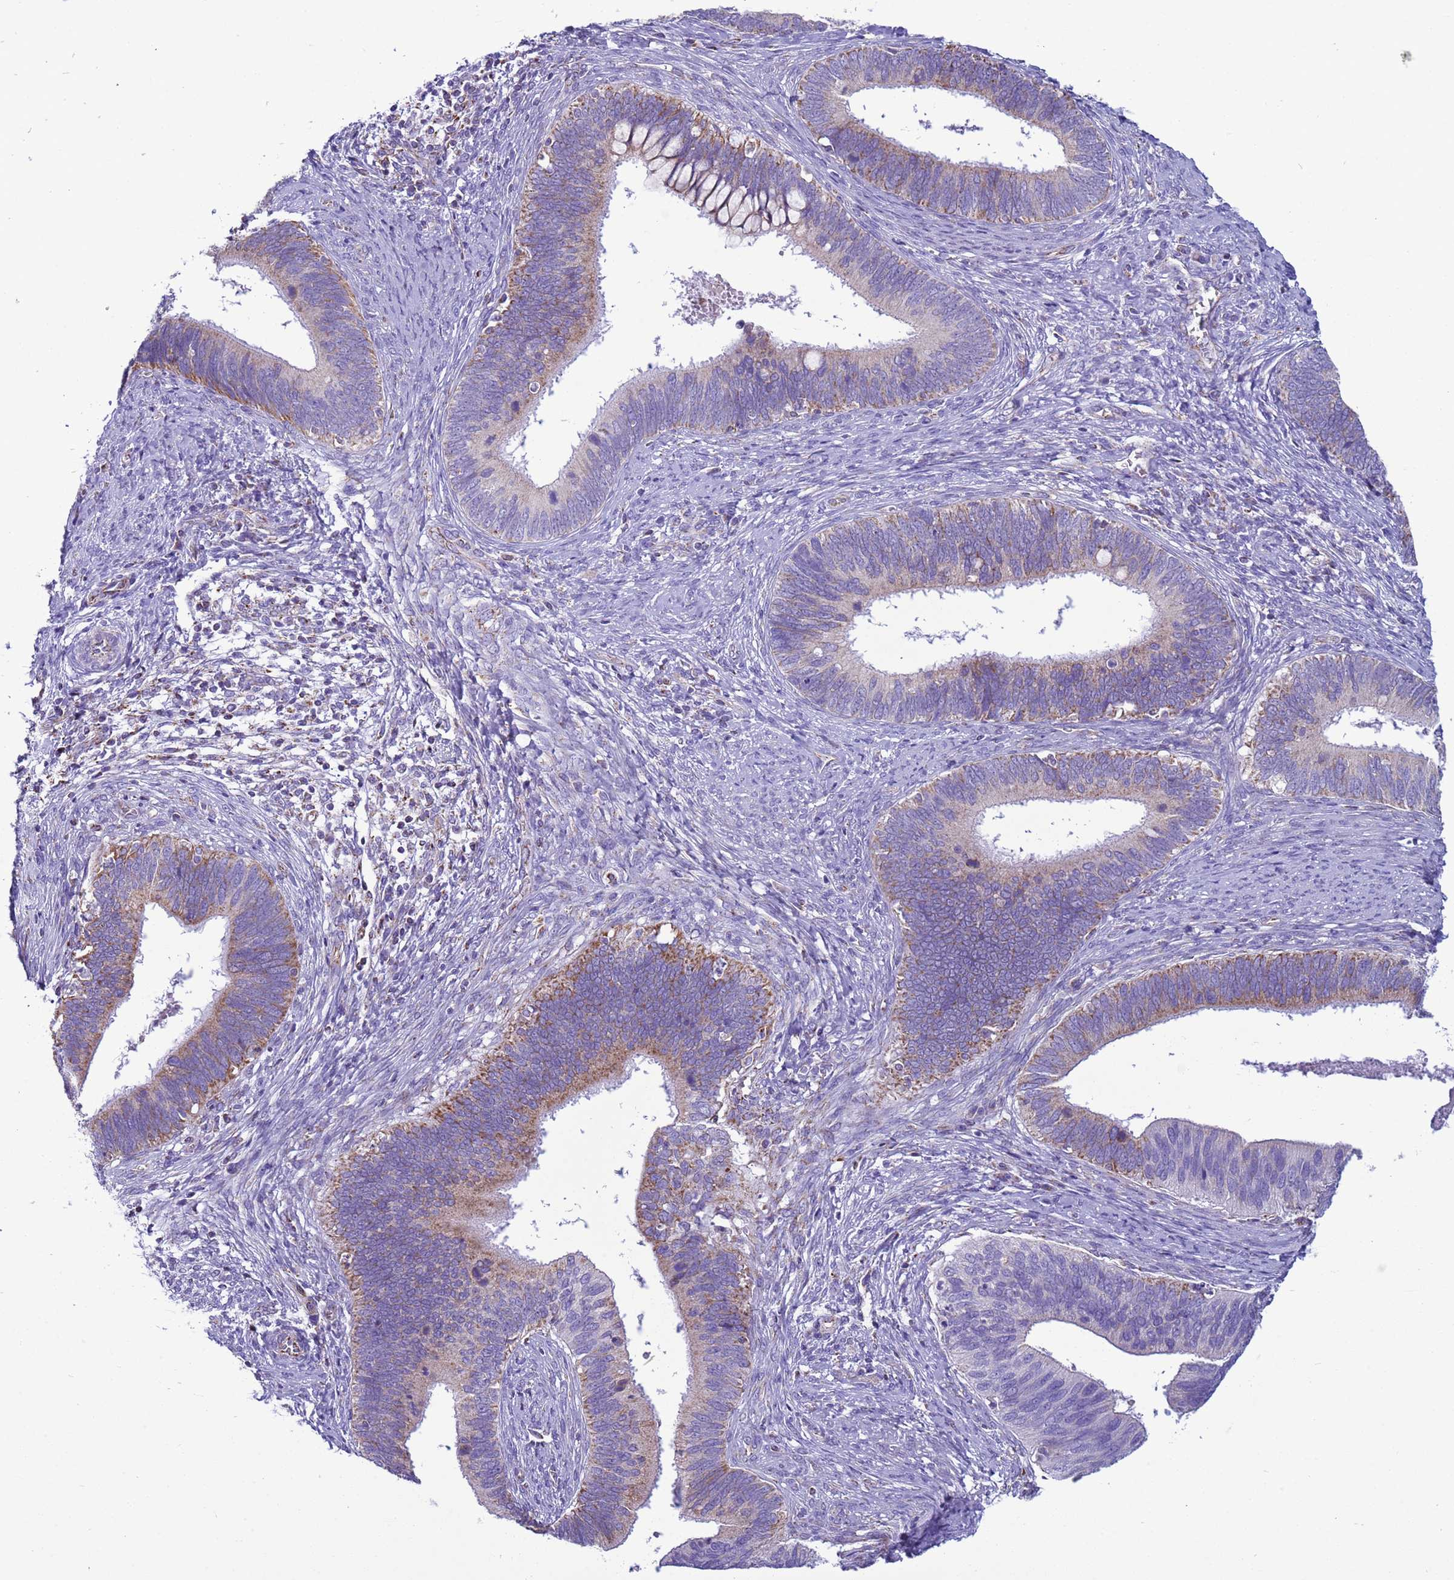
{"staining": {"intensity": "moderate", "quantity": "25%-75%", "location": "cytoplasmic/membranous"}, "tissue": "cervical cancer", "cell_type": "Tumor cells", "image_type": "cancer", "snomed": [{"axis": "morphology", "description": "Adenocarcinoma, NOS"}, {"axis": "topography", "description": "Cervix"}], "caption": "Human cervical cancer stained with a brown dye exhibits moderate cytoplasmic/membranous positive positivity in approximately 25%-75% of tumor cells.", "gene": "NCALD", "patient": {"sex": "female", "age": 42}}